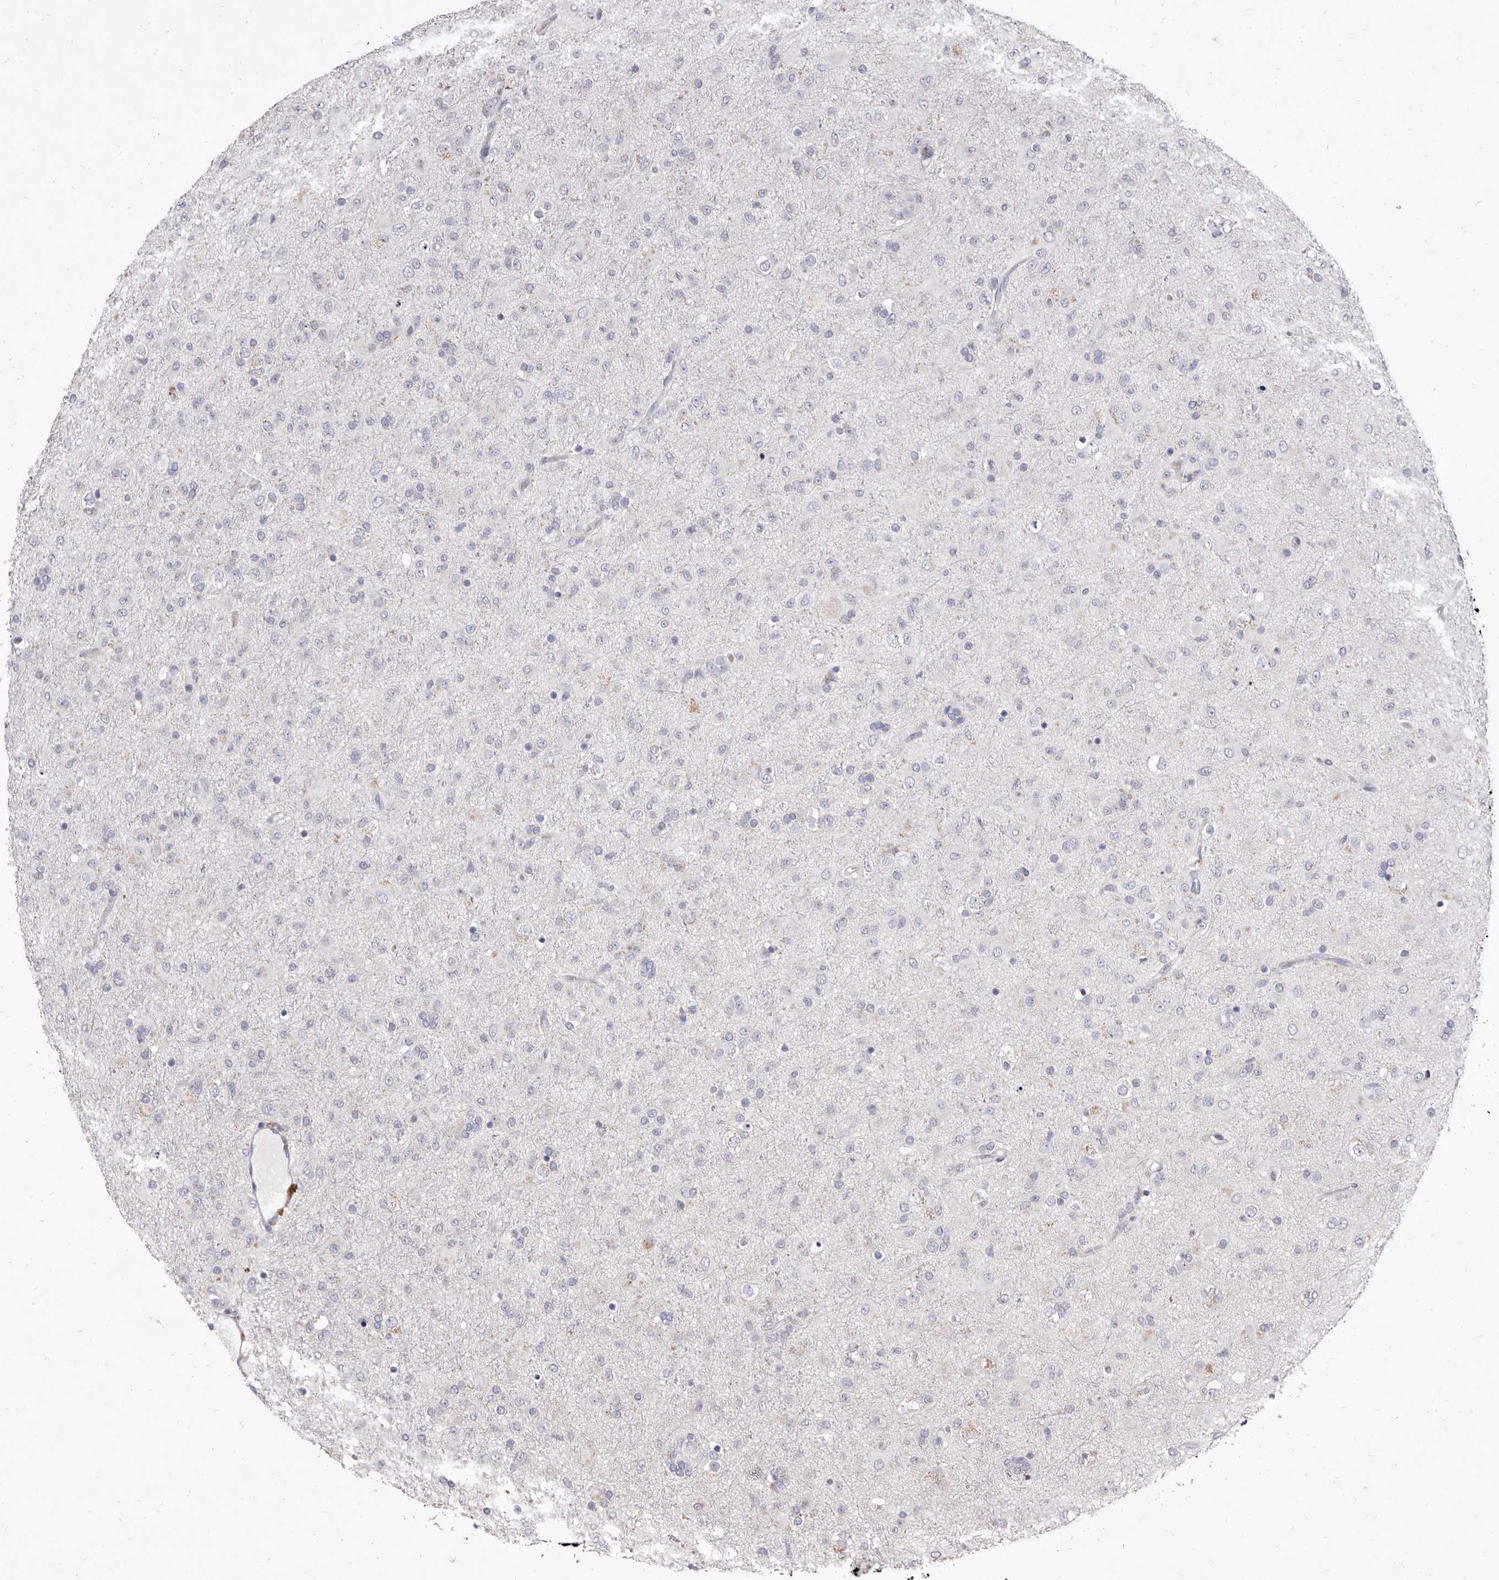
{"staining": {"intensity": "negative", "quantity": "none", "location": "none"}, "tissue": "glioma", "cell_type": "Tumor cells", "image_type": "cancer", "snomed": [{"axis": "morphology", "description": "Glioma, malignant, Low grade"}, {"axis": "topography", "description": "Brain"}], "caption": "Tumor cells are negative for brown protein staining in malignant low-grade glioma.", "gene": "CYP2E1", "patient": {"sex": "male", "age": 65}}